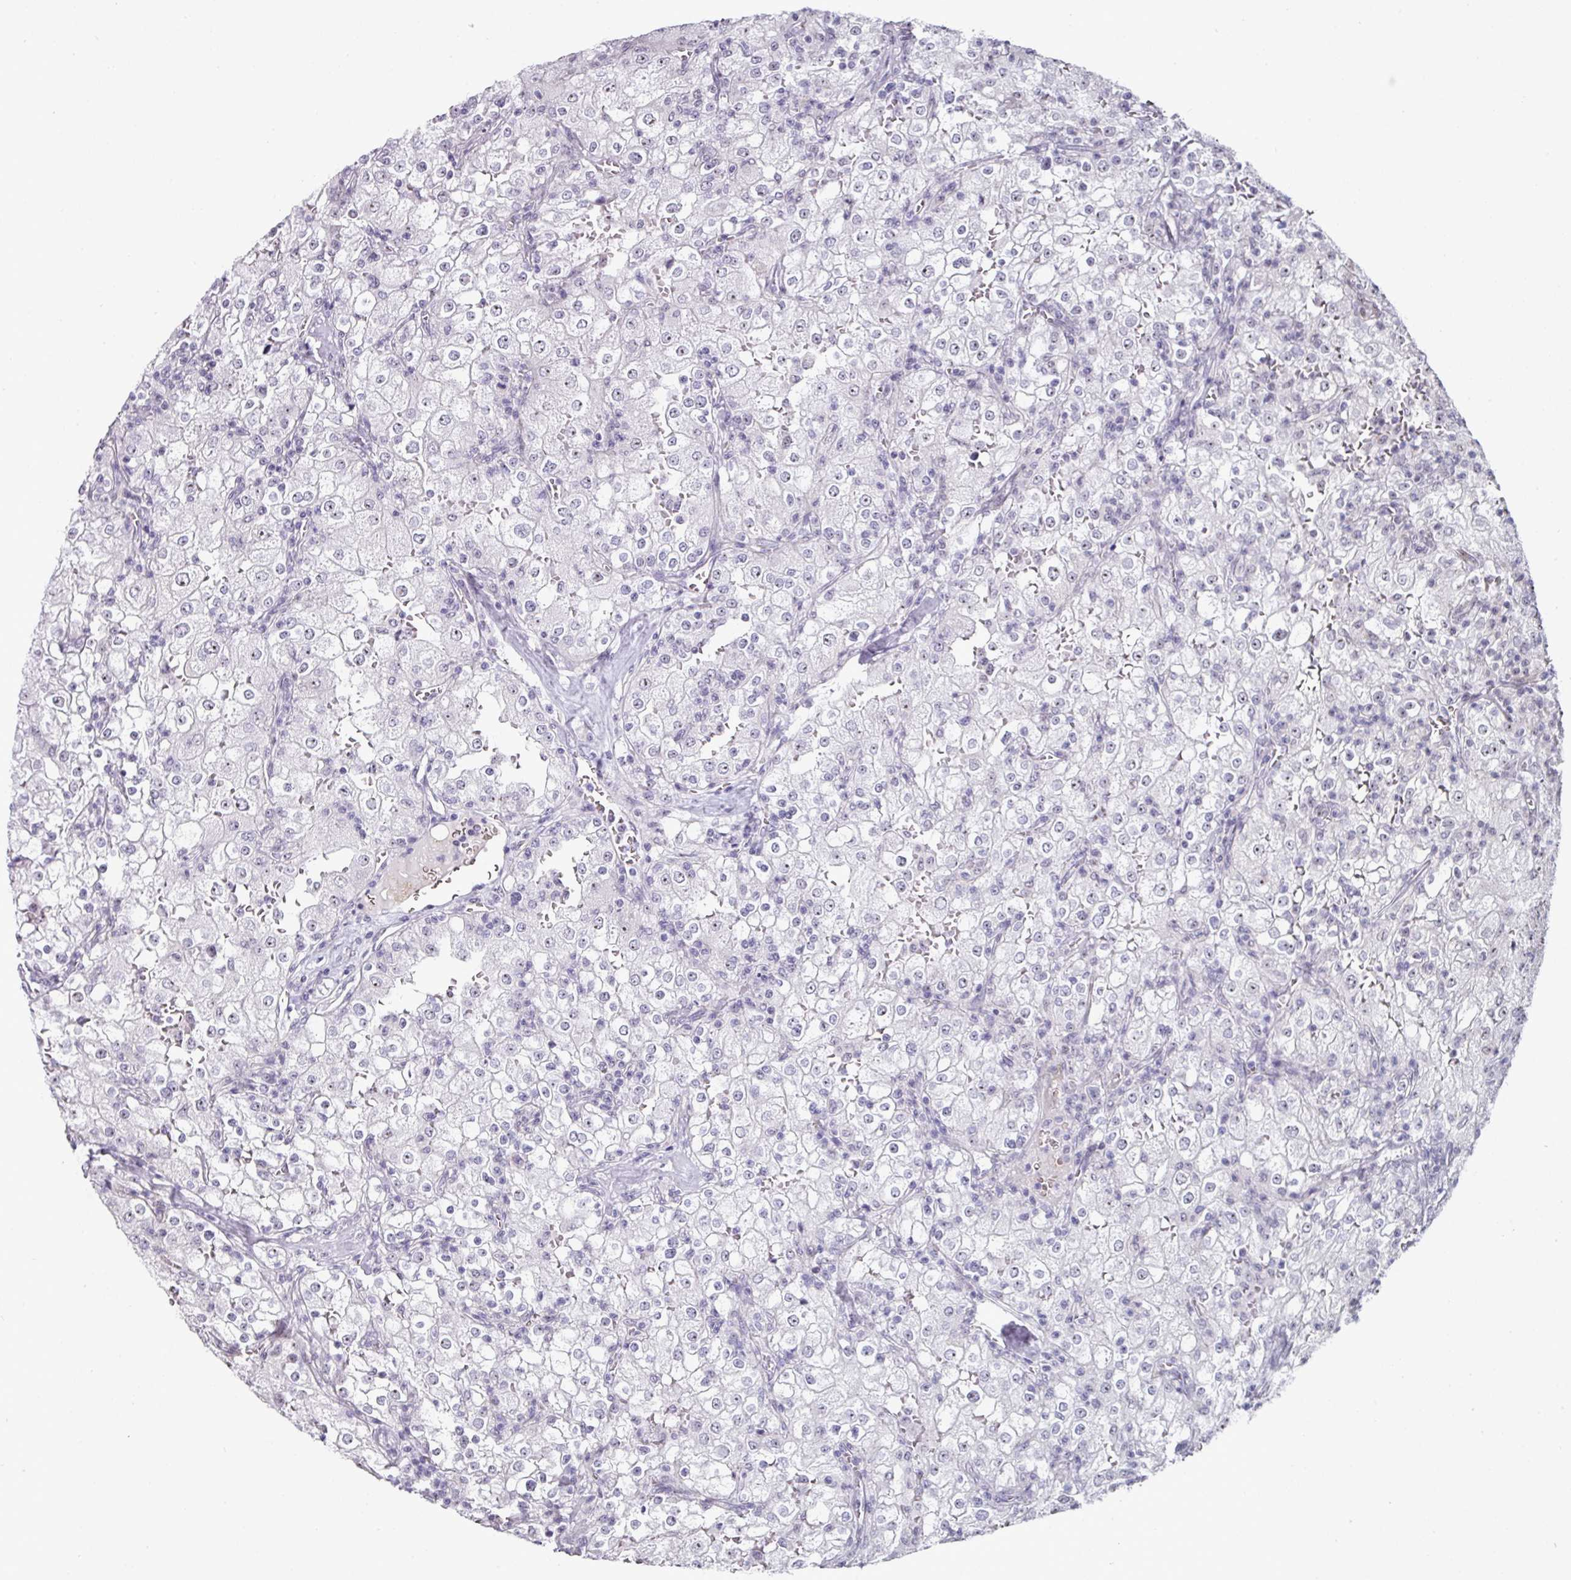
{"staining": {"intensity": "negative", "quantity": "none", "location": "none"}, "tissue": "renal cancer", "cell_type": "Tumor cells", "image_type": "cancer", "snomed": [{"axis": "morphology", "description": "Adenocarcinoma, NOS"}, {"axis": "topography", "description": "Kidney"}], "caption": "Tumor cells are negative for brown protein staining in adenocarcinoma (renal). The staining is performed using DAB (3,3'-diaminobenzidine) brown chromogen with nuclei counter-stained in using hematoxylin.", "gene": "NACC2", "patient": {"sex": "female", "age": 74}}